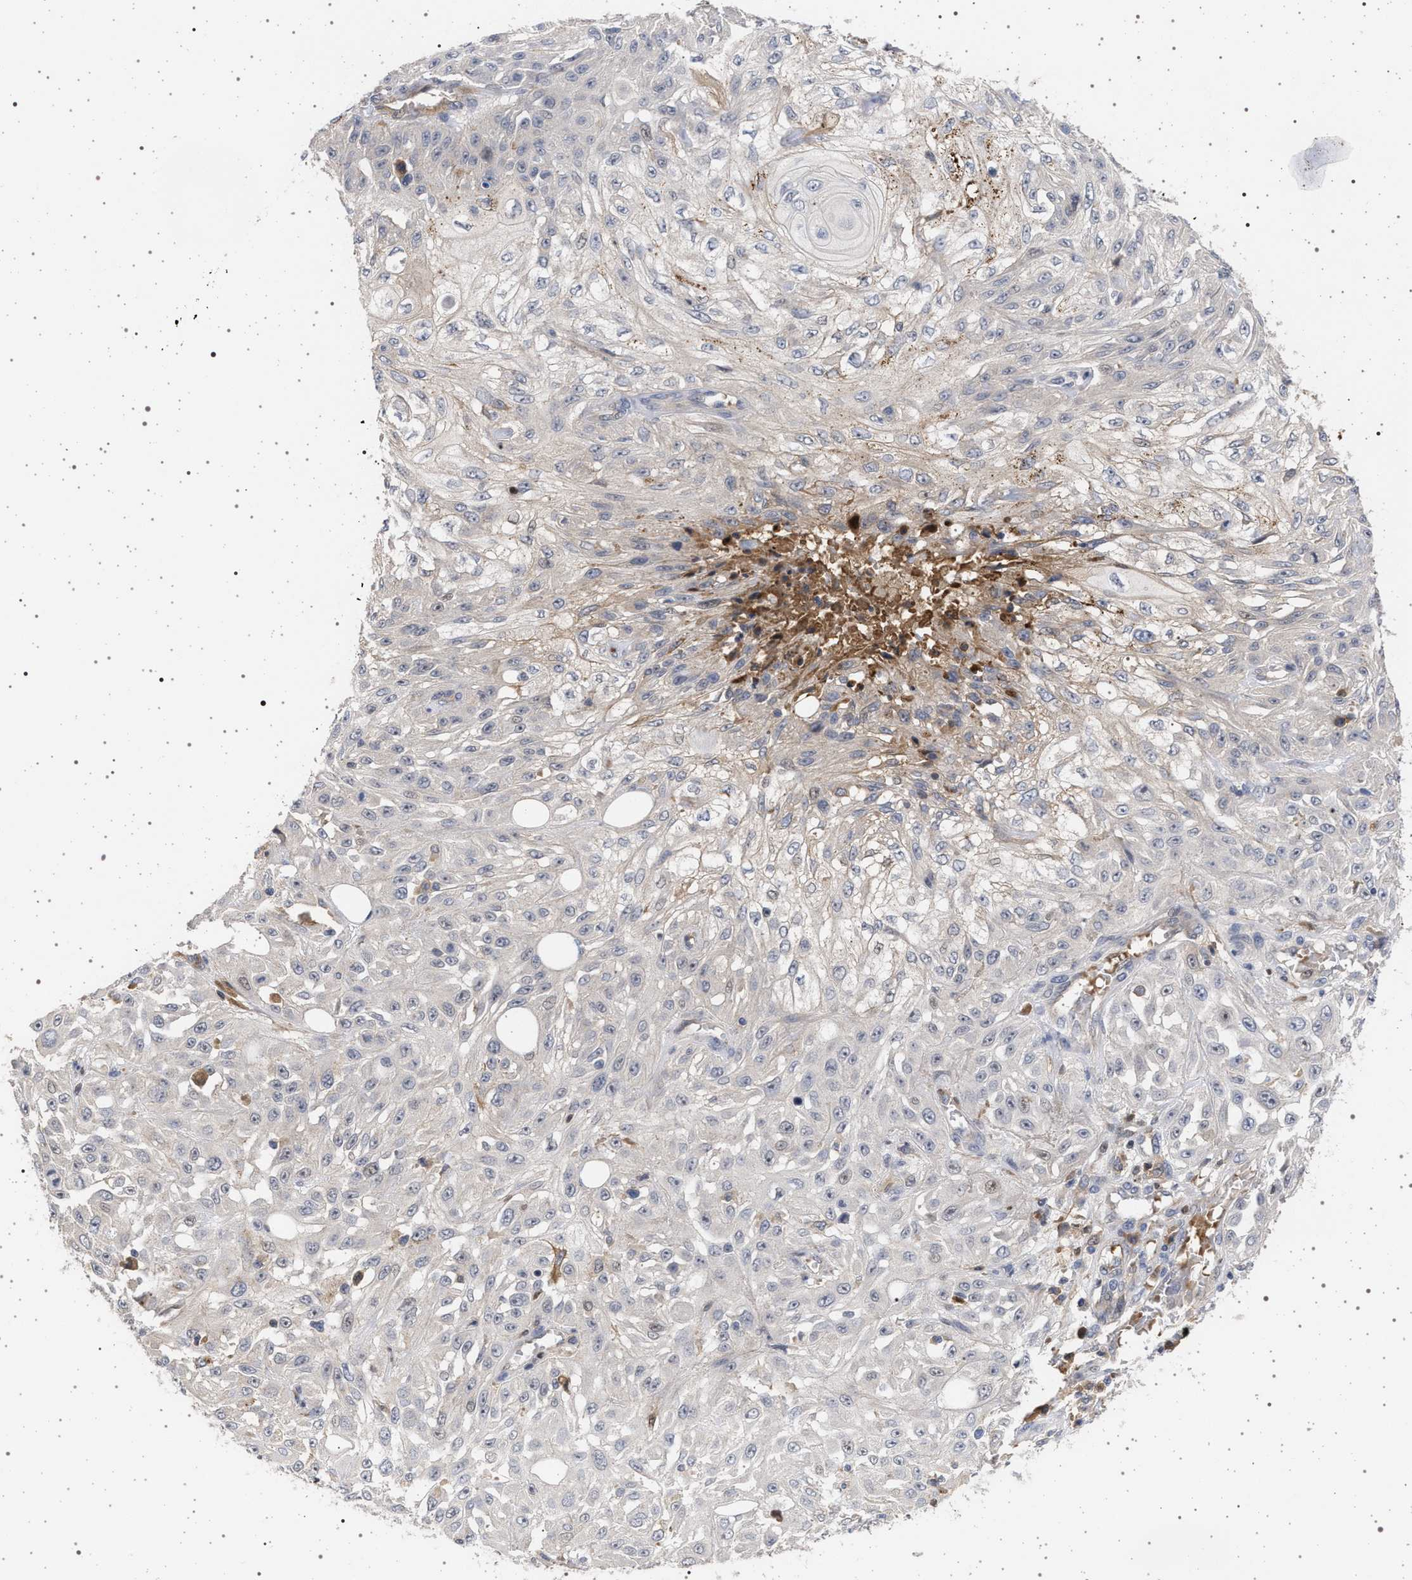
{"staining": {"intensity": "negative", "quantity": "none", "location": "none"}, "tissue": "skin cancer", "cell_type": "Tumor cells", "image_type": "cancer", "snomed": [{"axis": "morphology", "description": "Squamous cell carcinoma, NOS"}, {"axis": "morphology", "description": "Squamous cell carcinoma, metastatic, NOS"}, {"axis": "topography", "description": "Skin"}, {"axis": "topography", "description": "Lymph node"}], "caption": "IHC micrograph of neoplastic tissue: human skin cancer (metastatic squamous cell carcinoma) stained with DAB (3,3'-diaminobenzidine) reveals no significant protein expression in tumor cells.", "gene": "RBM48", "patient": {"sex": "male", "age": 75}}